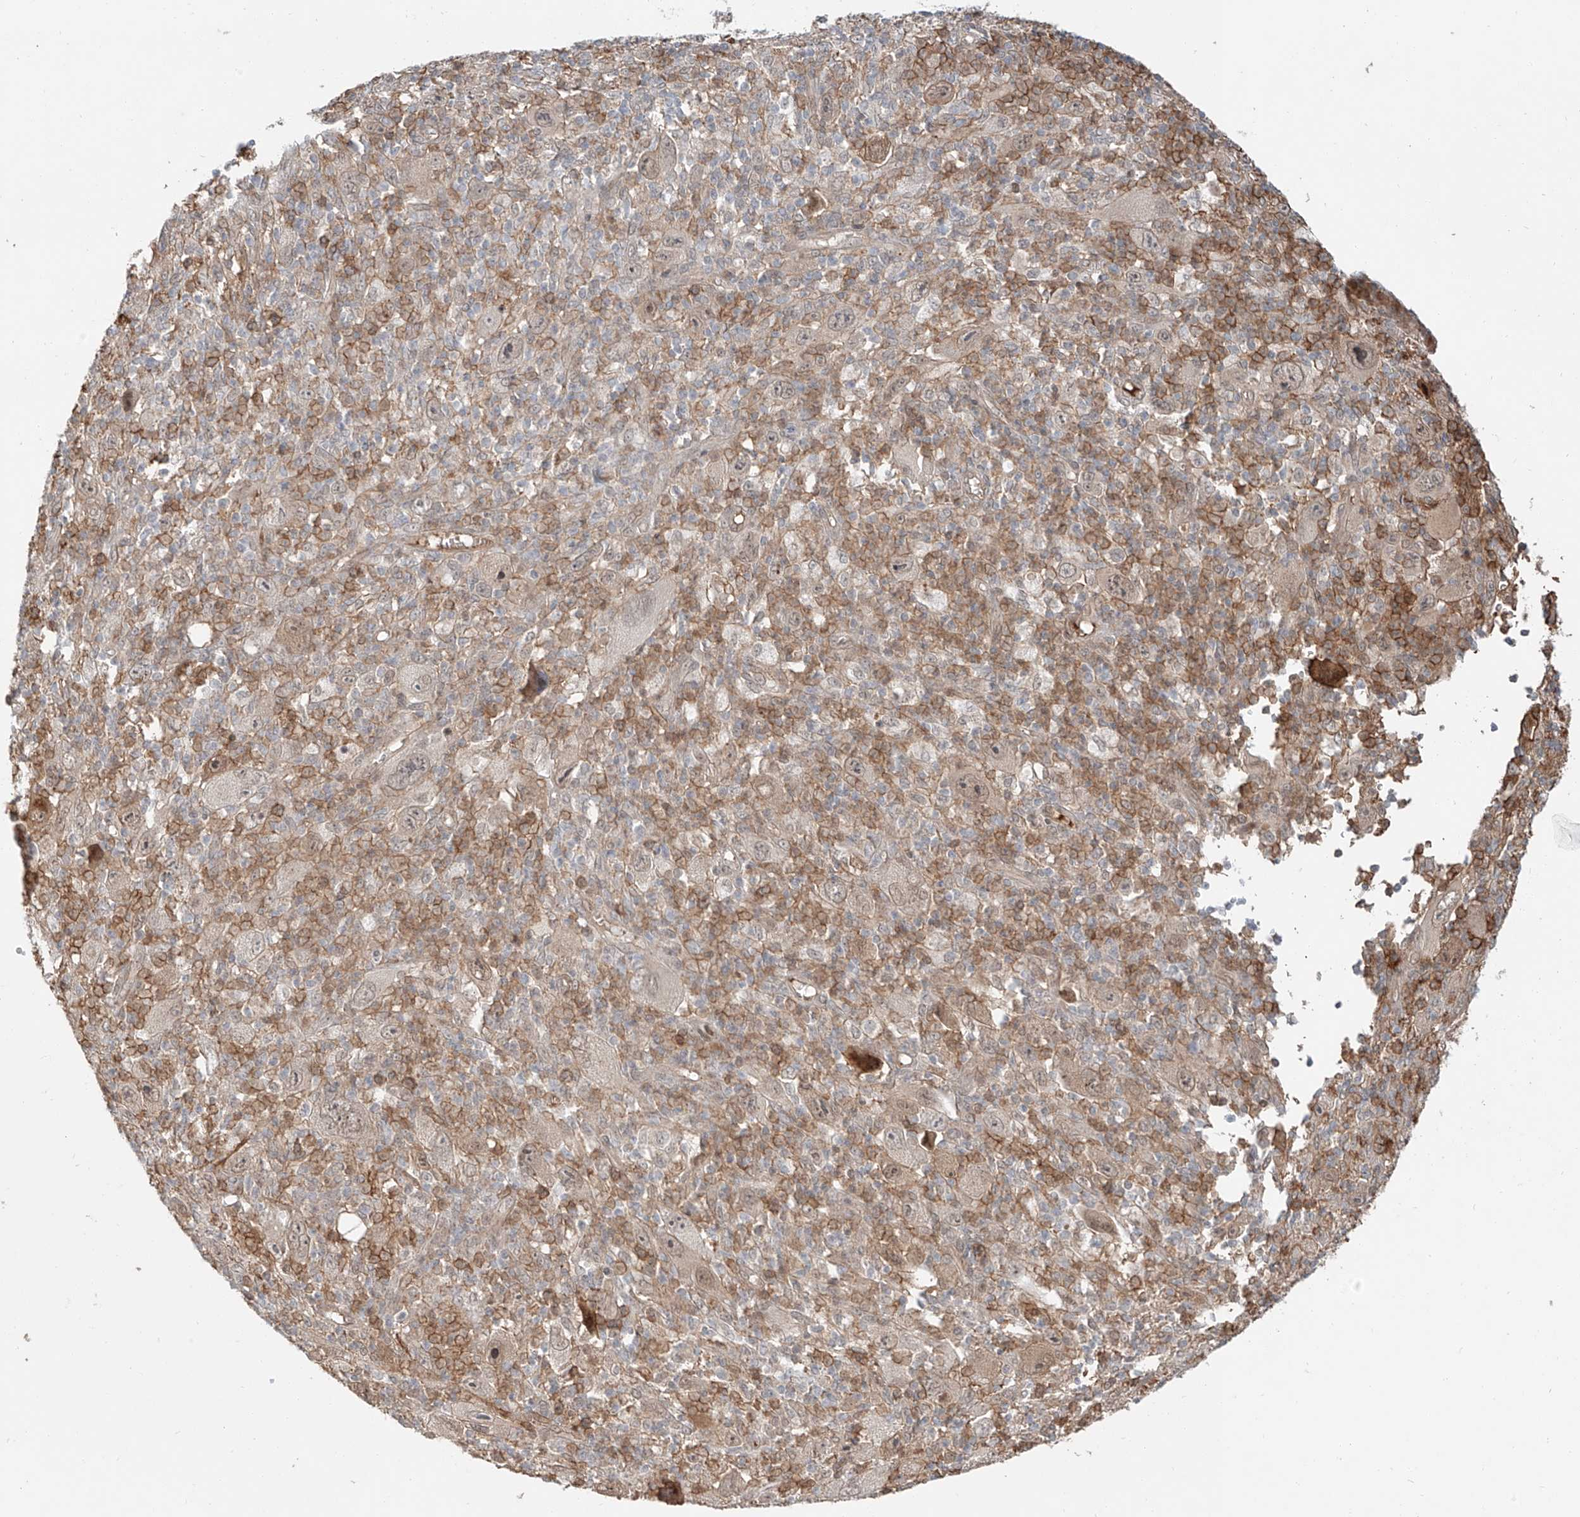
{"staining": {"intensity": "weak", "quantity": "<25%", "location": "cytoplasmic/membranous"}, "tissue": "melanoma", "cell_type": "Tumor cells", "image_type": "cancer", "snomed": [{"axis": "morphology", "description": "Malignant melanoma, Metastatic site"}, {"axis": "topography", "description": "Skin"}], "caption": "Tumor cells show no significant staining in melanoma.", "gene": "CEP162", "patient": {"sex": "female", "age": 56}}